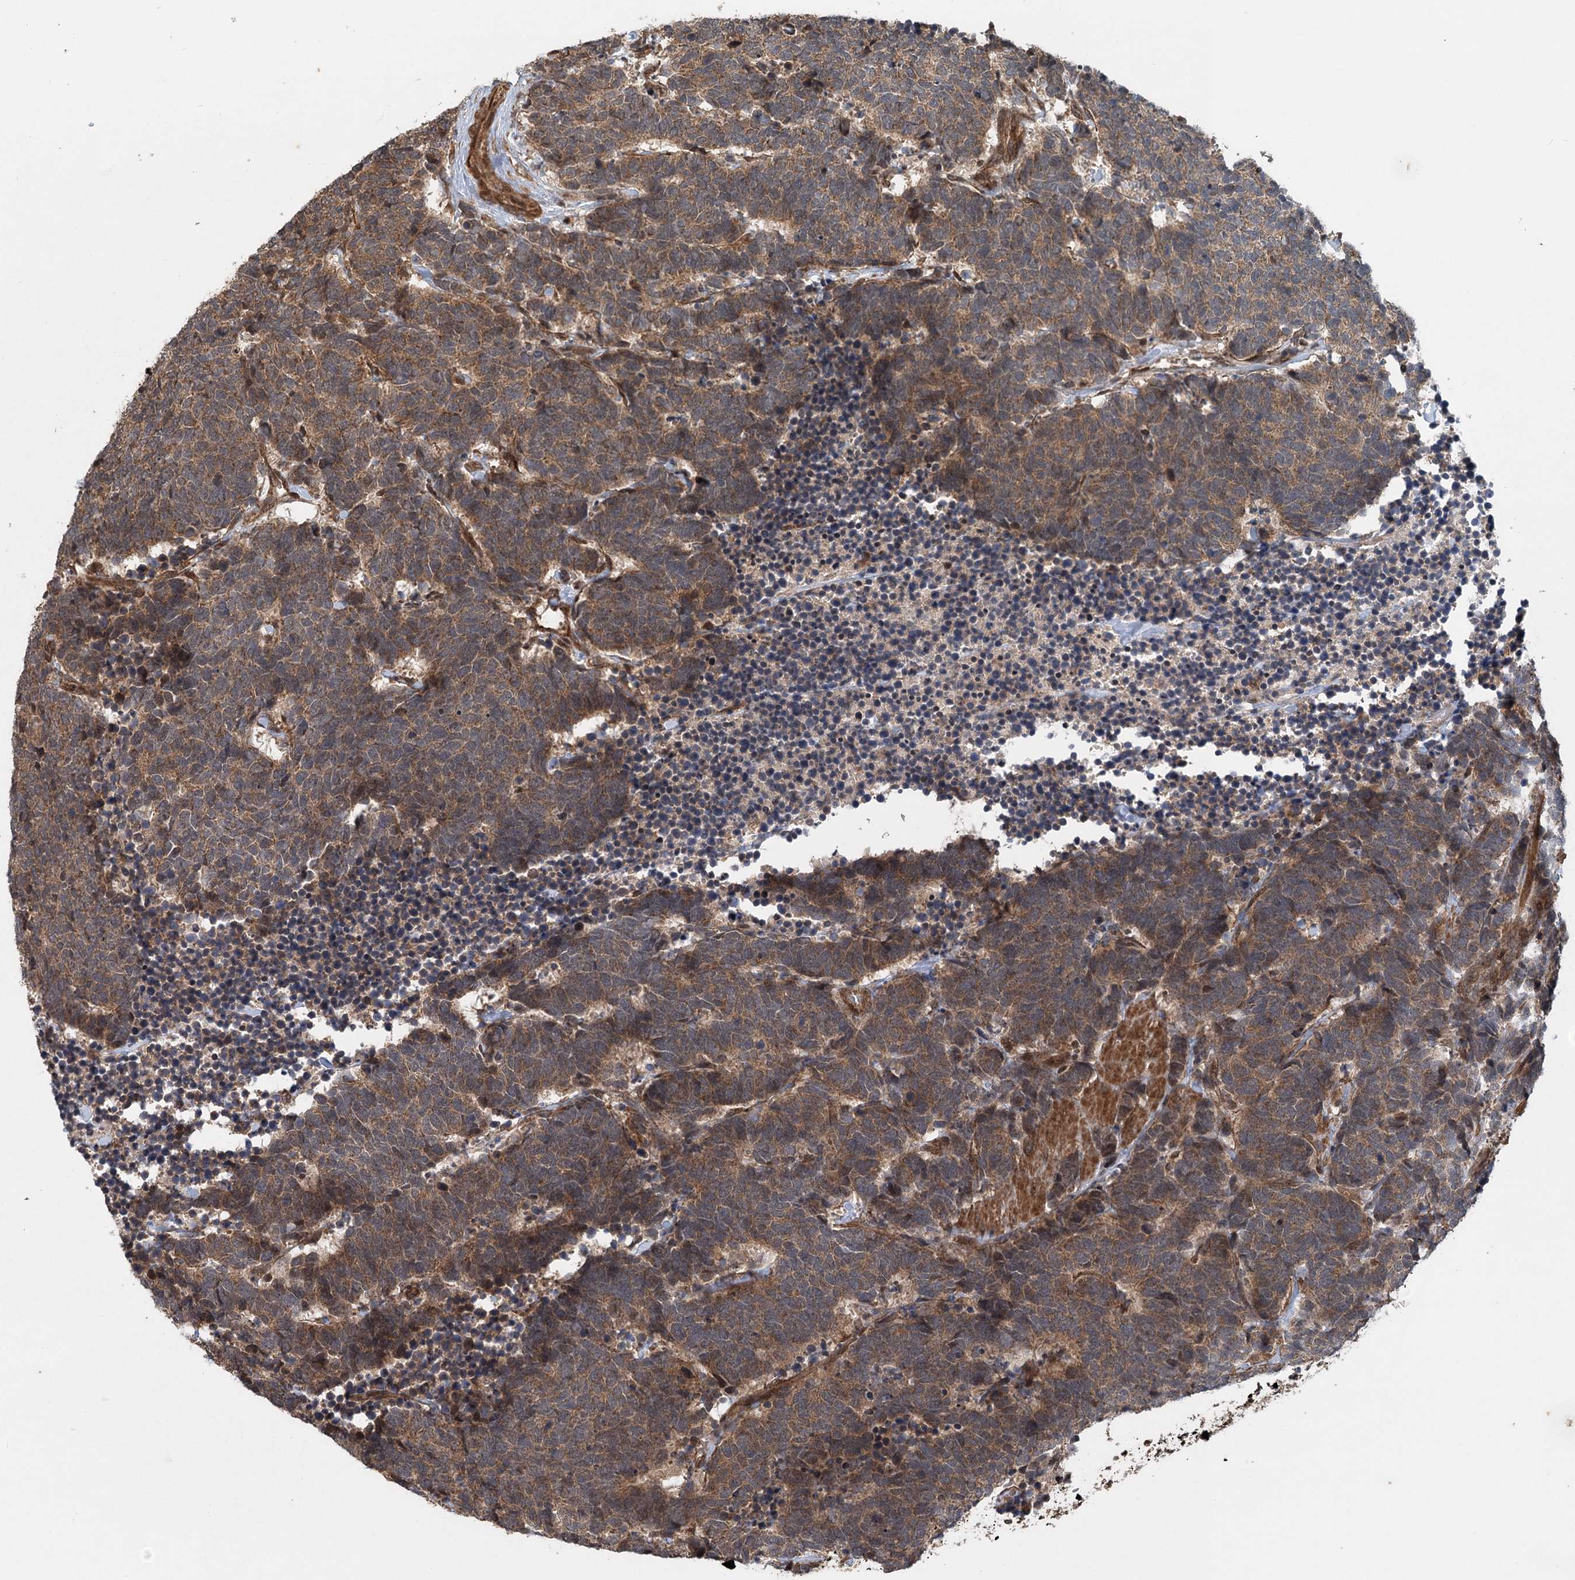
{"staining": {"intensity": "moderate", "quantity": ">75%", "location": "cytoplasmic/membranous"}, "tissue": "carcinoid", "cell_type": "Tumor cells", "image_type": "cancer", "snomed": [{"axis": "morphology", "description": "Carcinoma, NOS"}, {"axis": "morphology", "description": "Carcinoid, malignant, NOS"}, {"axis": "topography", "description": "Urinary bladder"}], "caption": "High-power microscopy captured an IHC image of carcinoid, revealing moderate cytoplasmic/membranous expression in about >75% of tumor cells. The protein of interest is stained brown, and the nuclei are stained in blue (DAB (3,3'-diaminobenzidine) IHC with brightfield microscopy, high magnification).", "gene": "INSIG2", "patient": {"sex": "male", "age": 57}}